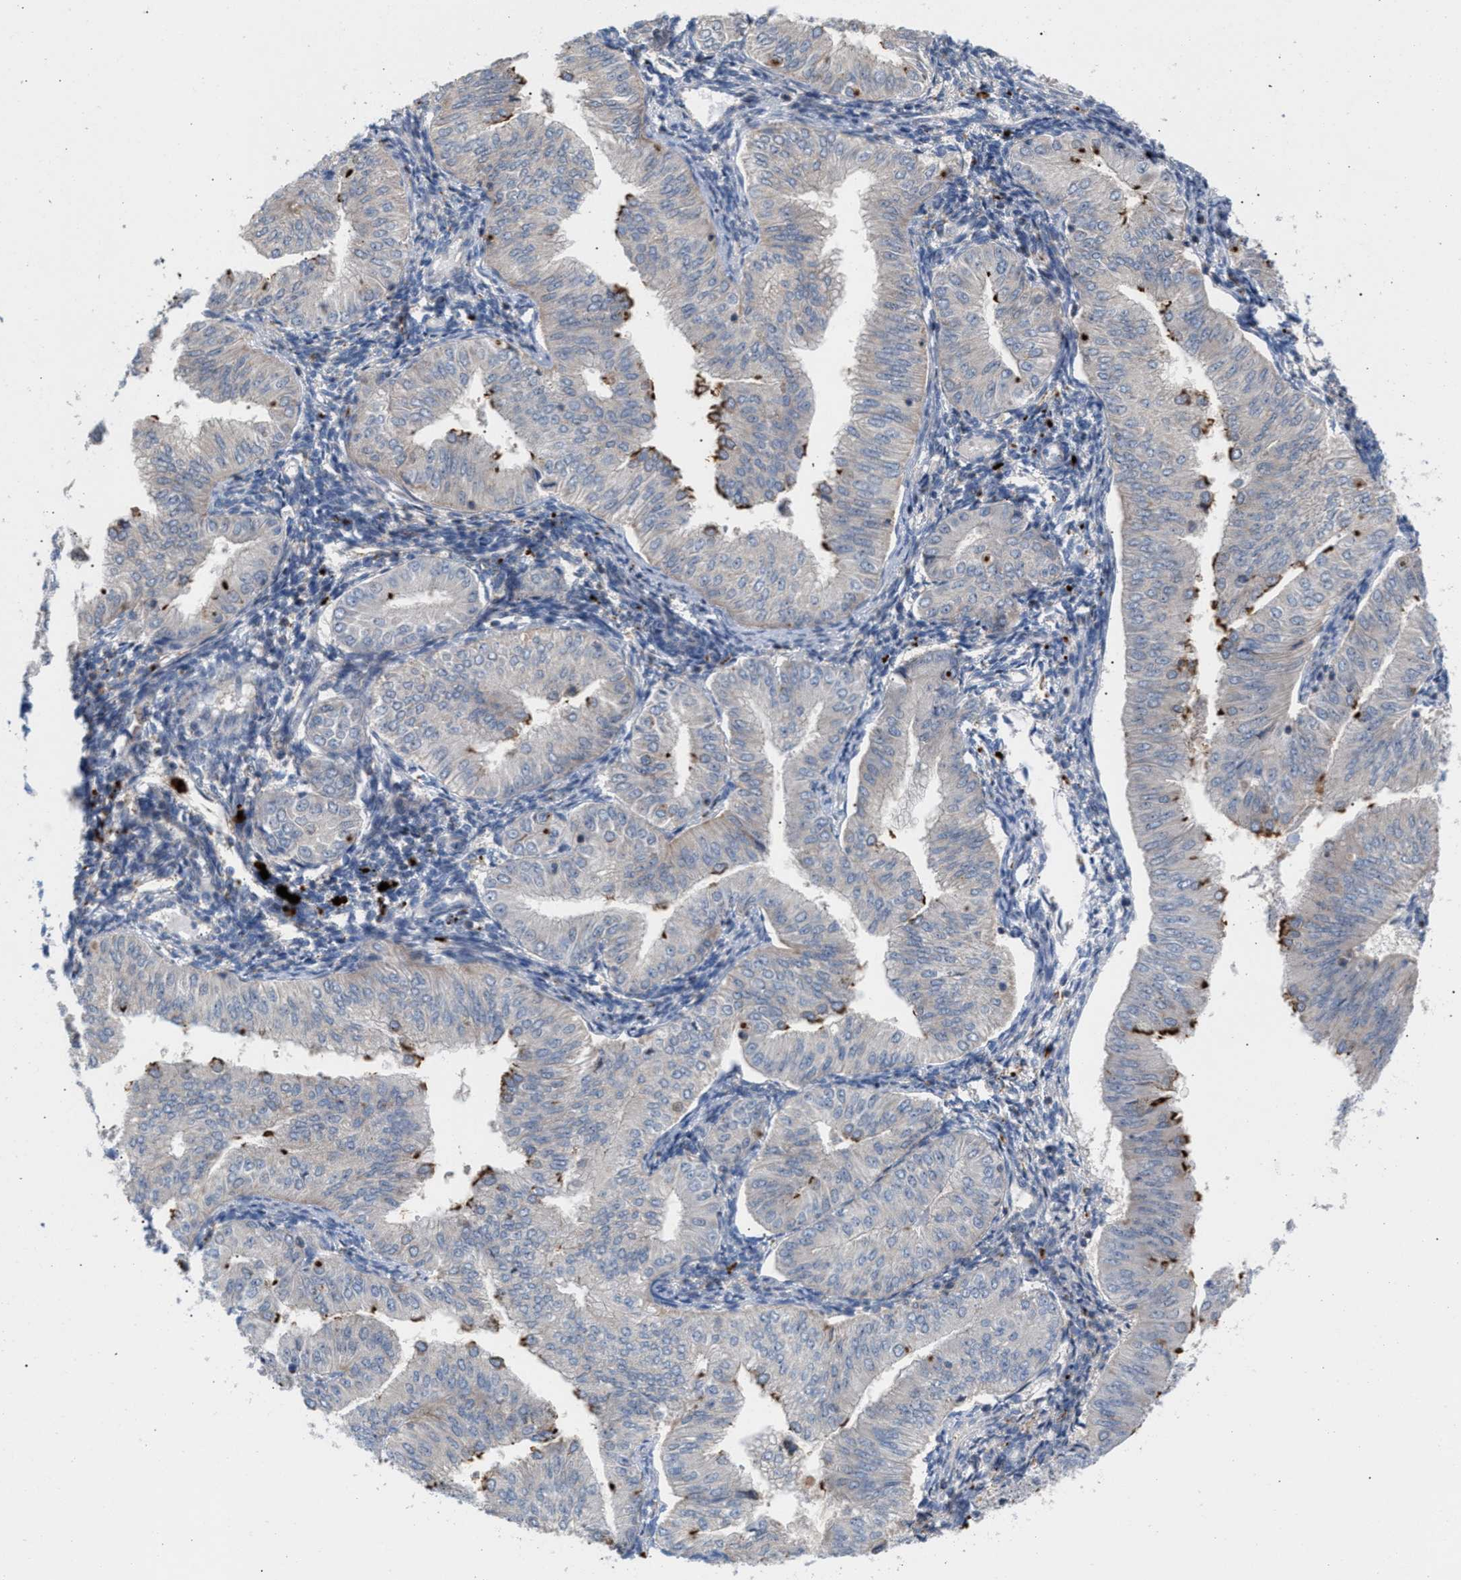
{"staining": {"intensity": "moderate", "quantity": "<25%", "location": "cytoplasmic/membranous"}, "tissue": "endometrial cancer", "cell_type": "Tumor cells", "image_type": "cancer", "snomed": [{"axis": "morphology", "description": "Normal tissue, NOS"}, {"axis": "morphology", "description": "Adenocarcinoma, NOS"}, {"axis": "topography", "description": "Endometrium"}], "caption": "Moderate cytoplasmic/membranous positivity for a protein is present in about <25% of tumor cells of endometrial adenocarcinoma using immunohistochemistry.", "gene": "MBTD1", "patient": {"sex": "female", "age": 53}}